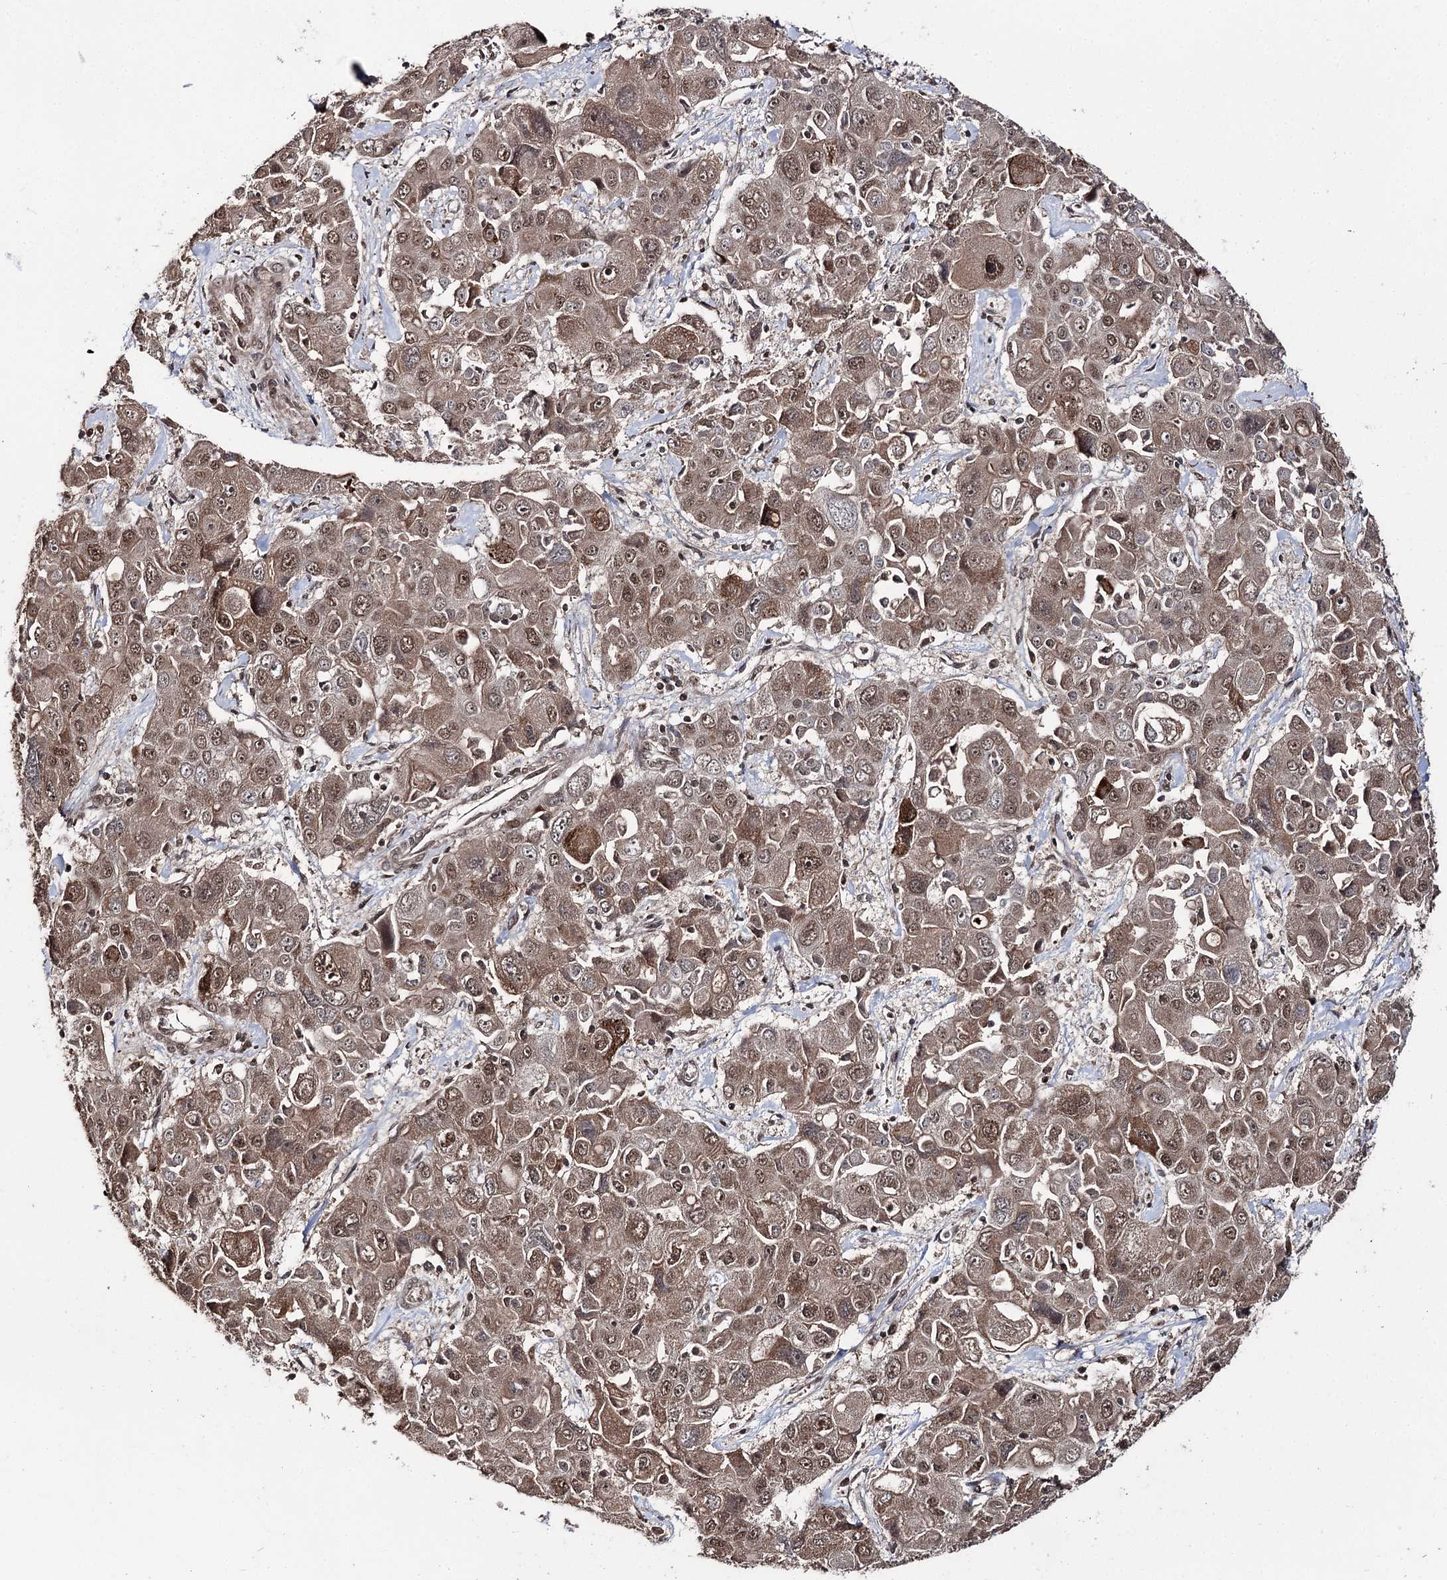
{"staining": {"intensity": "moderate", "quantity": ">75%", "location": "cytoplasmic/membranous,nuclear"}, "tissue": "liver cancer", "cell_type": "Tumor cells", "image_type": "cancer", "snomed": [{"axis": "morphology", "description": "Cholangiocarcinoma"}, {"axis": "topography", "description": "Liver"}], "caption": "Human cholangiocarcinoma (liver) stained with a protein marker reveals moderate staining in tumor cells.", "gene": "FAM53B", "patient": {"sex": "male", "age": 67}}